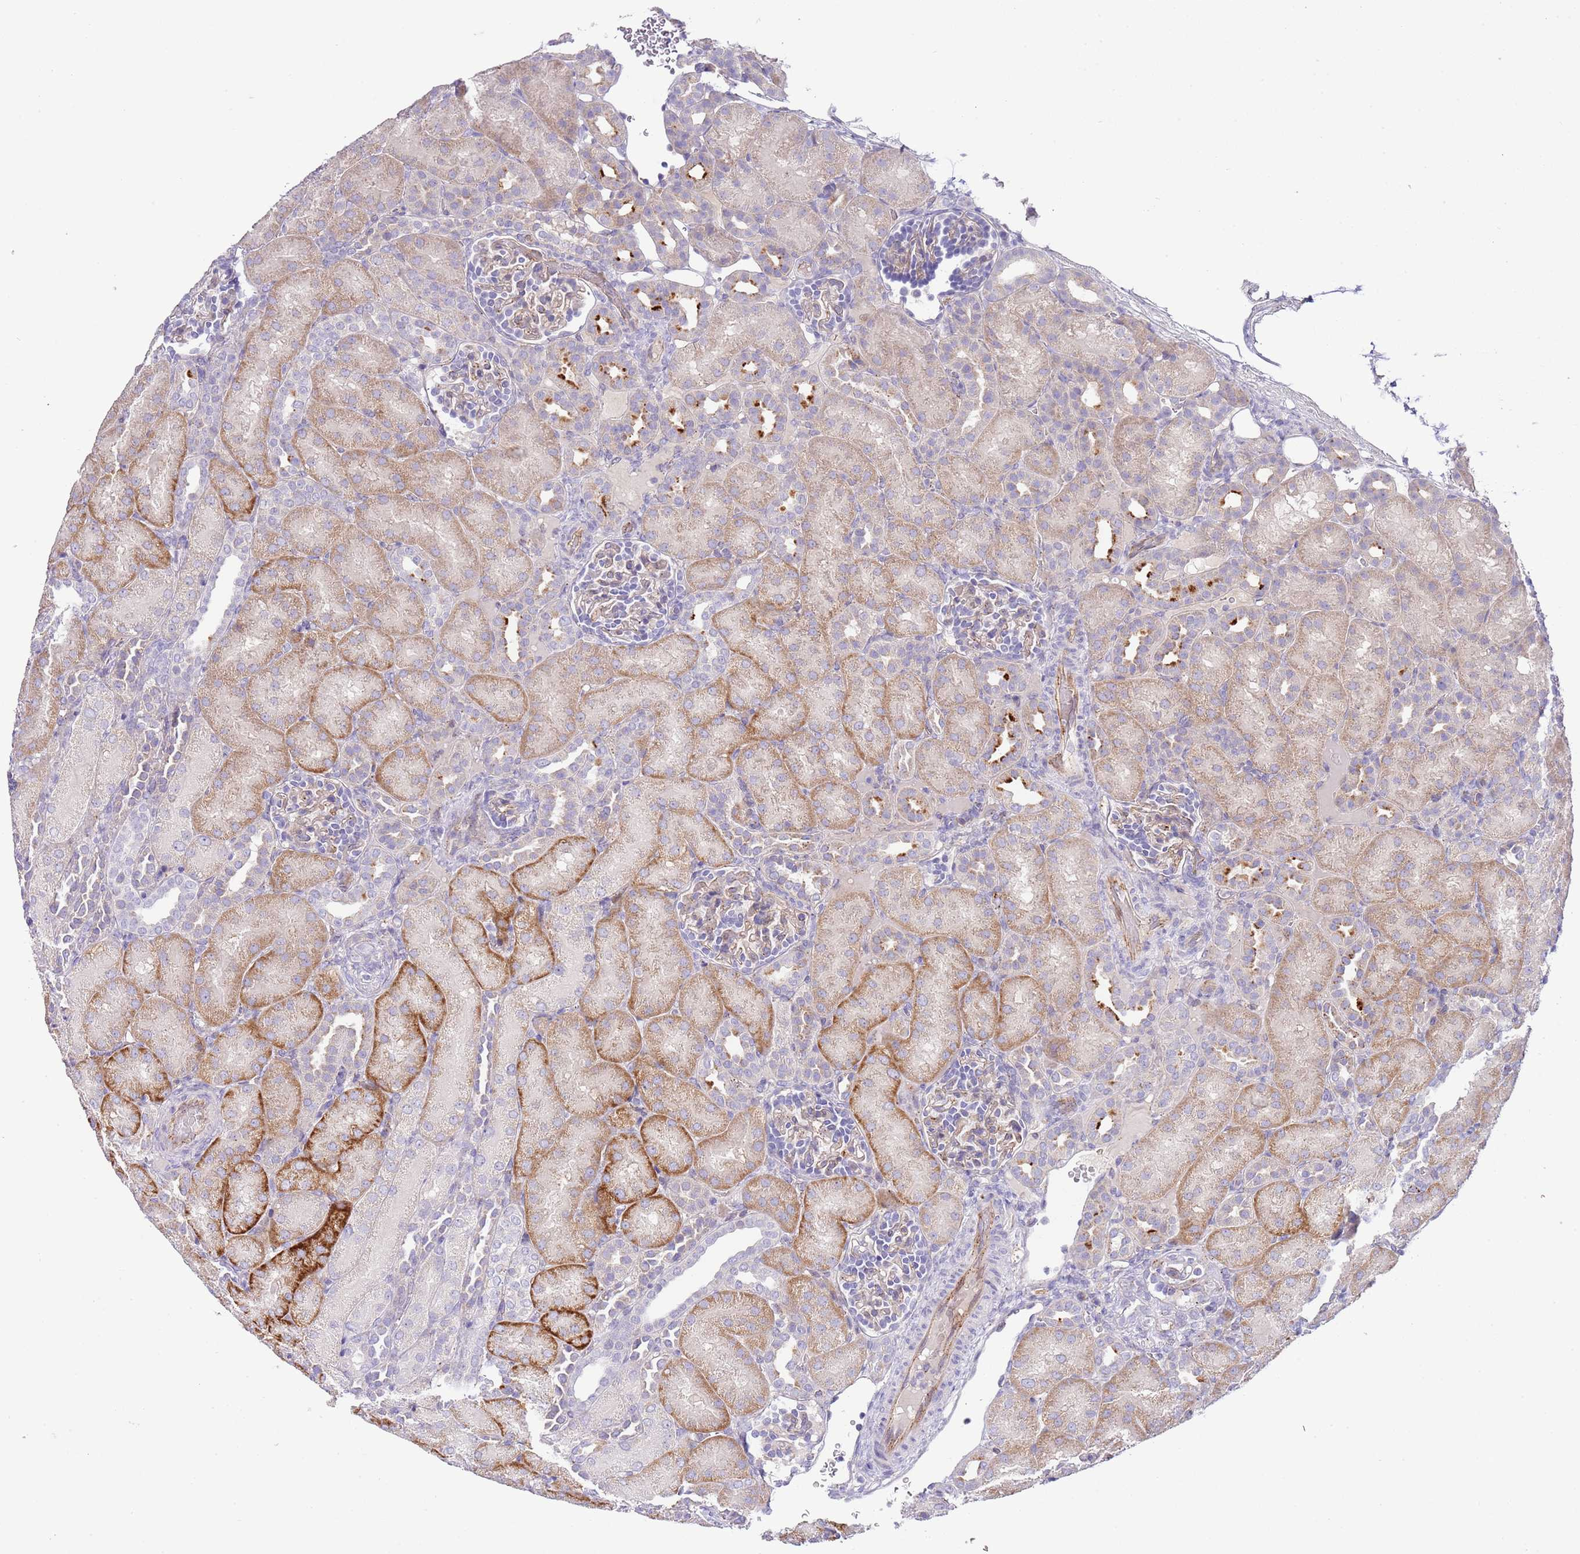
{"staining": {"intensity": "strong", "quantity": "<25%", "location": "cytoplasmic/membranous"}, "tissue": "kidney", "cell_type": "Cells in glomeruli", "image_type": "normal", "snomed": [{"axis": "morphology", "description": "Normal tissue, NOS"}, {"axis": "topography", "description": "Kidney"}], "caption": "Protein analysis of unremarkable kidney demonstrates strong cytoplasmic/membranous expression in approximately <25% of cells in glomeruli. Nuclei are stained in blue.", "gene": "ABHD17A", "patient": {"sex": "male", "age": 1}}